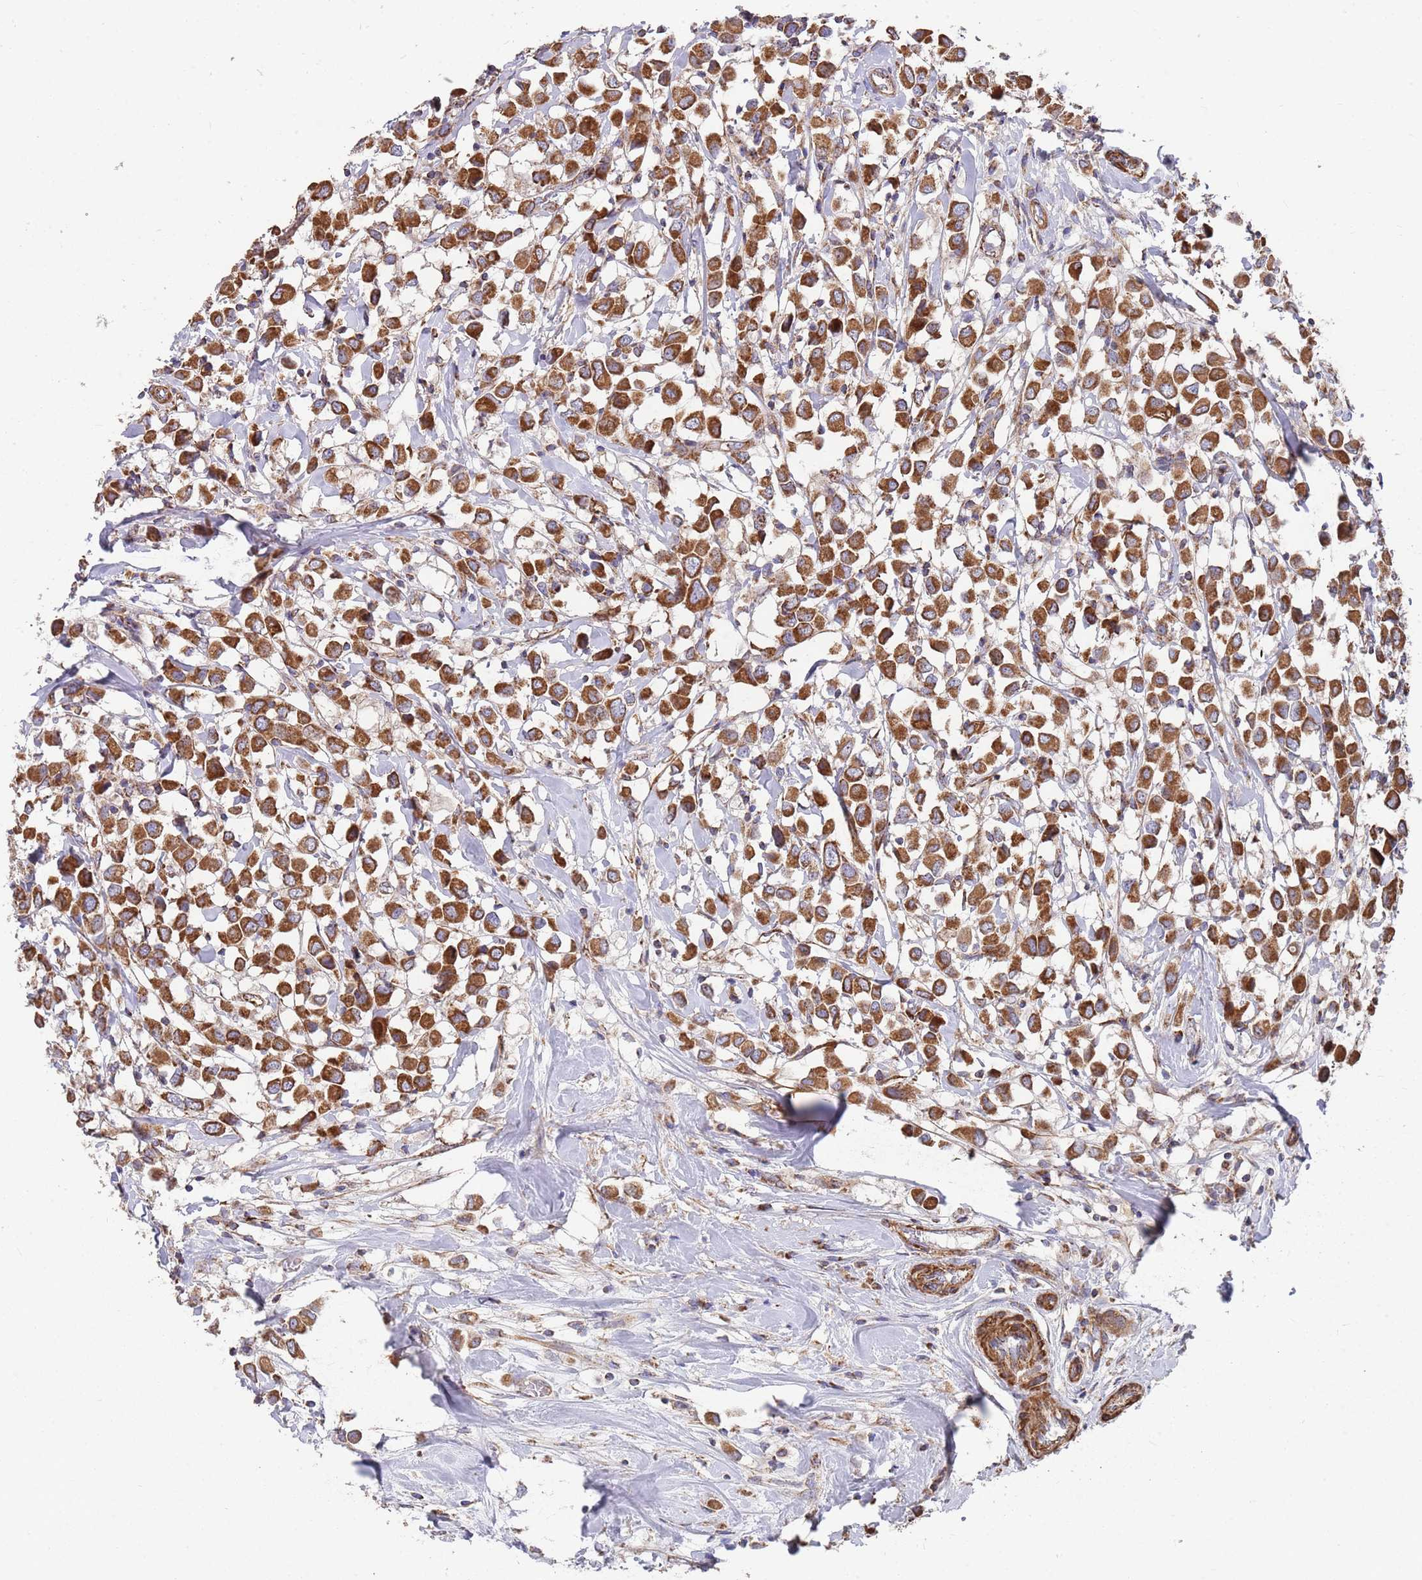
{"staining": {"intensity": "strong", "quantity": ">75%", "location": "cytoplasmic/membranous"}, "tissue": "breast cancer", "cell_type": "Tumor cells", "image_type": "cancer", "snomed": [{"axis": "morphology", "description": "Duct carcinoma"}, {"axis": "topography", "description": "Breast"}], "caption": "Immunohistochemical staining of human breast infiltrating ductal carcinoma exhibits high levels of strong cytoplasmic/membranous expression in approximately >75% of tumor cells.", "gene": "WDFY3", "patient": {"sex": "female", "age": 61}}